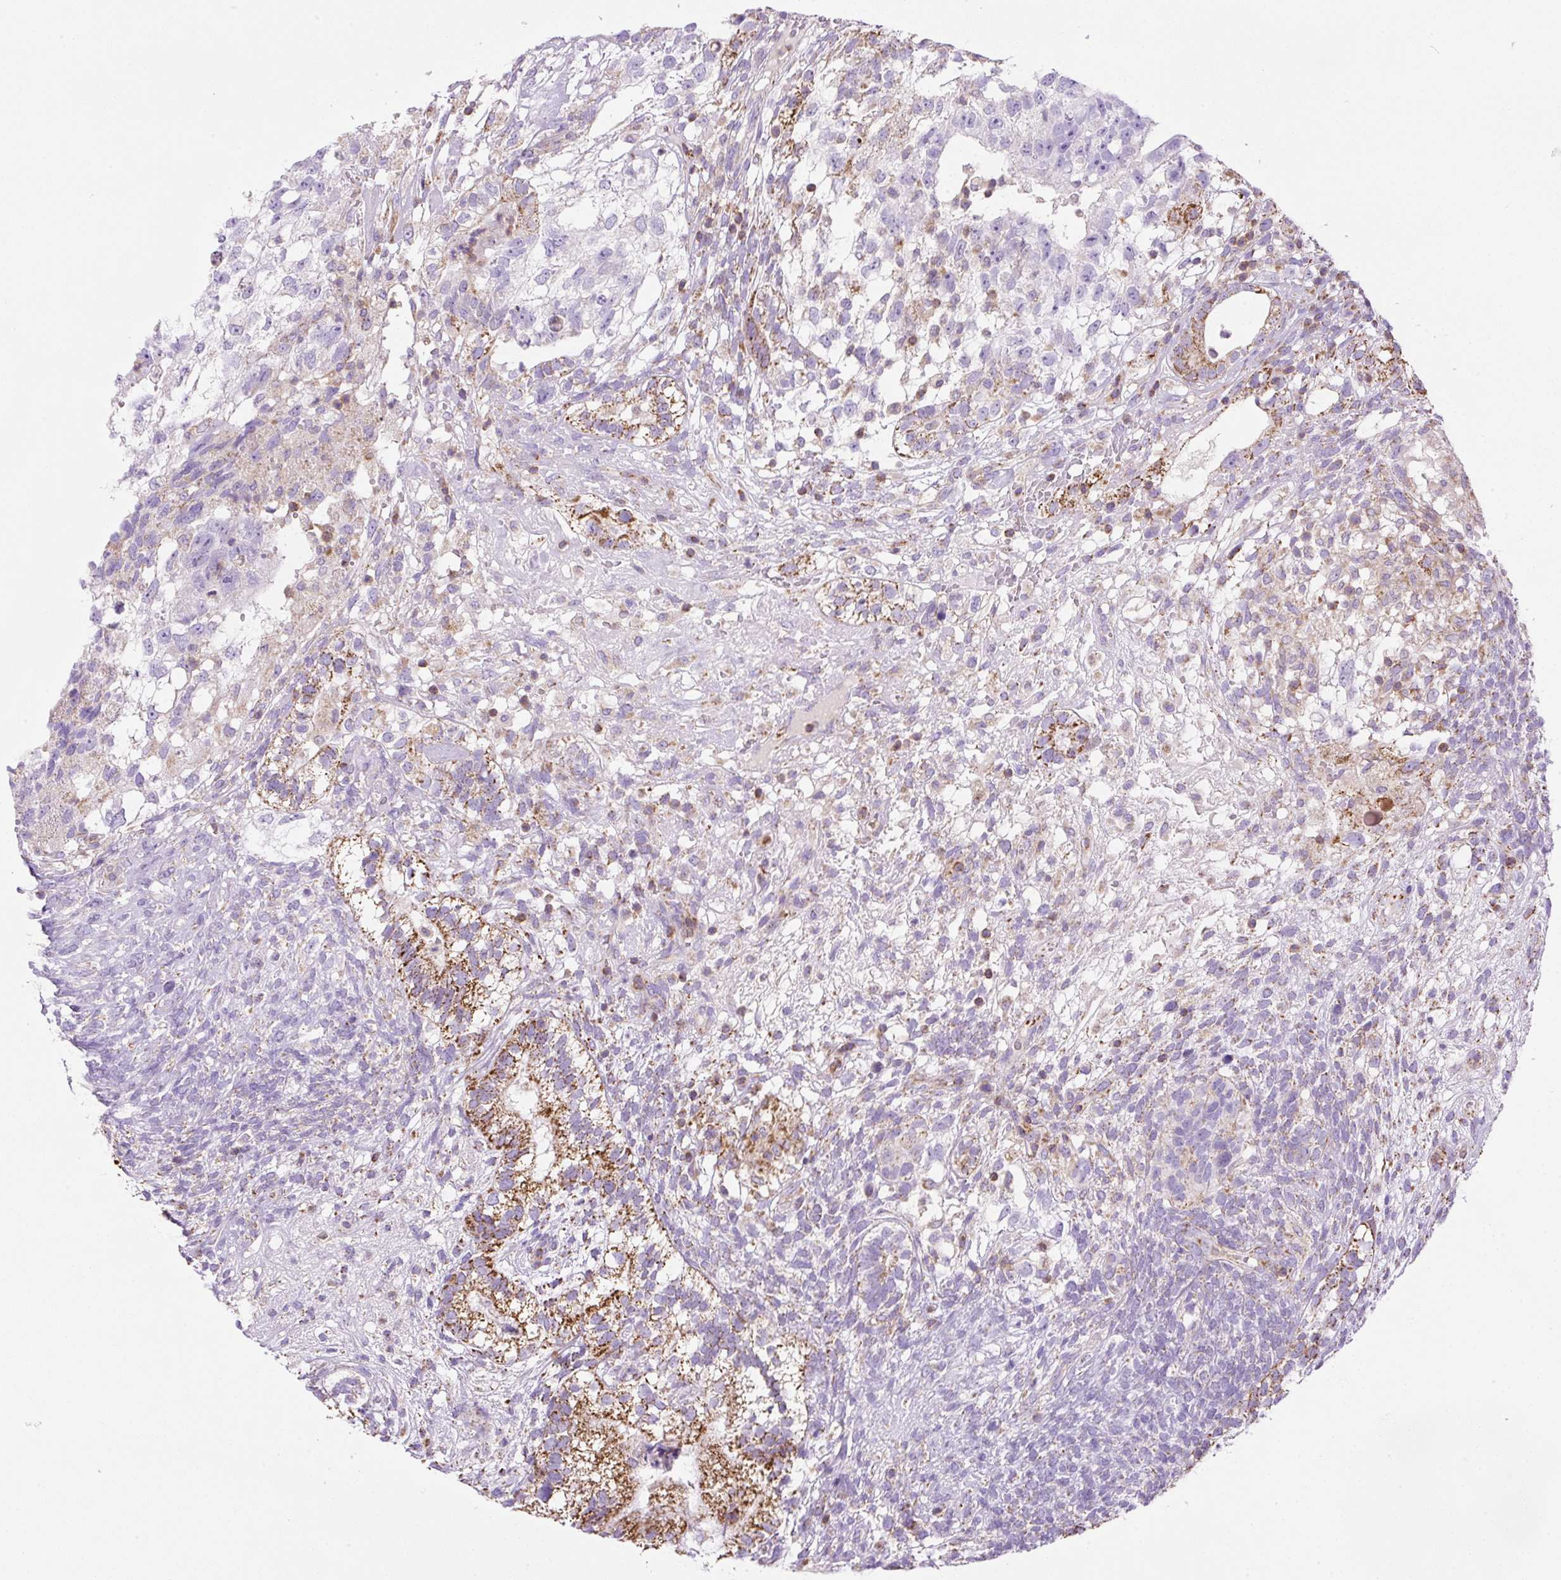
{"staining": {"intensity": "moderate", "quantity": "25%-75%", "location": "cytoplasmic/membranous"}, "tissue": "testis cancer", "cell_type": "Tumor cells", "image_type": "cancer", "snomed": [{"axis": "morphology", "description": "Seminoma, NOS"}, {"axis": "morphology", "description": "Carcinoma, Embryonal, NOS"}, {"axis": "topography", "description": "Testis"}], "caption": "Protein expression analysis of testis cancer (embryonal carcinoma) shows moderate cytoplasmic/membranous staining in about 25%-75% of tumor cells. Nuclei are stained in blue.", "gene": "NF1", "patient": {"sex": "male", "age": 41}}